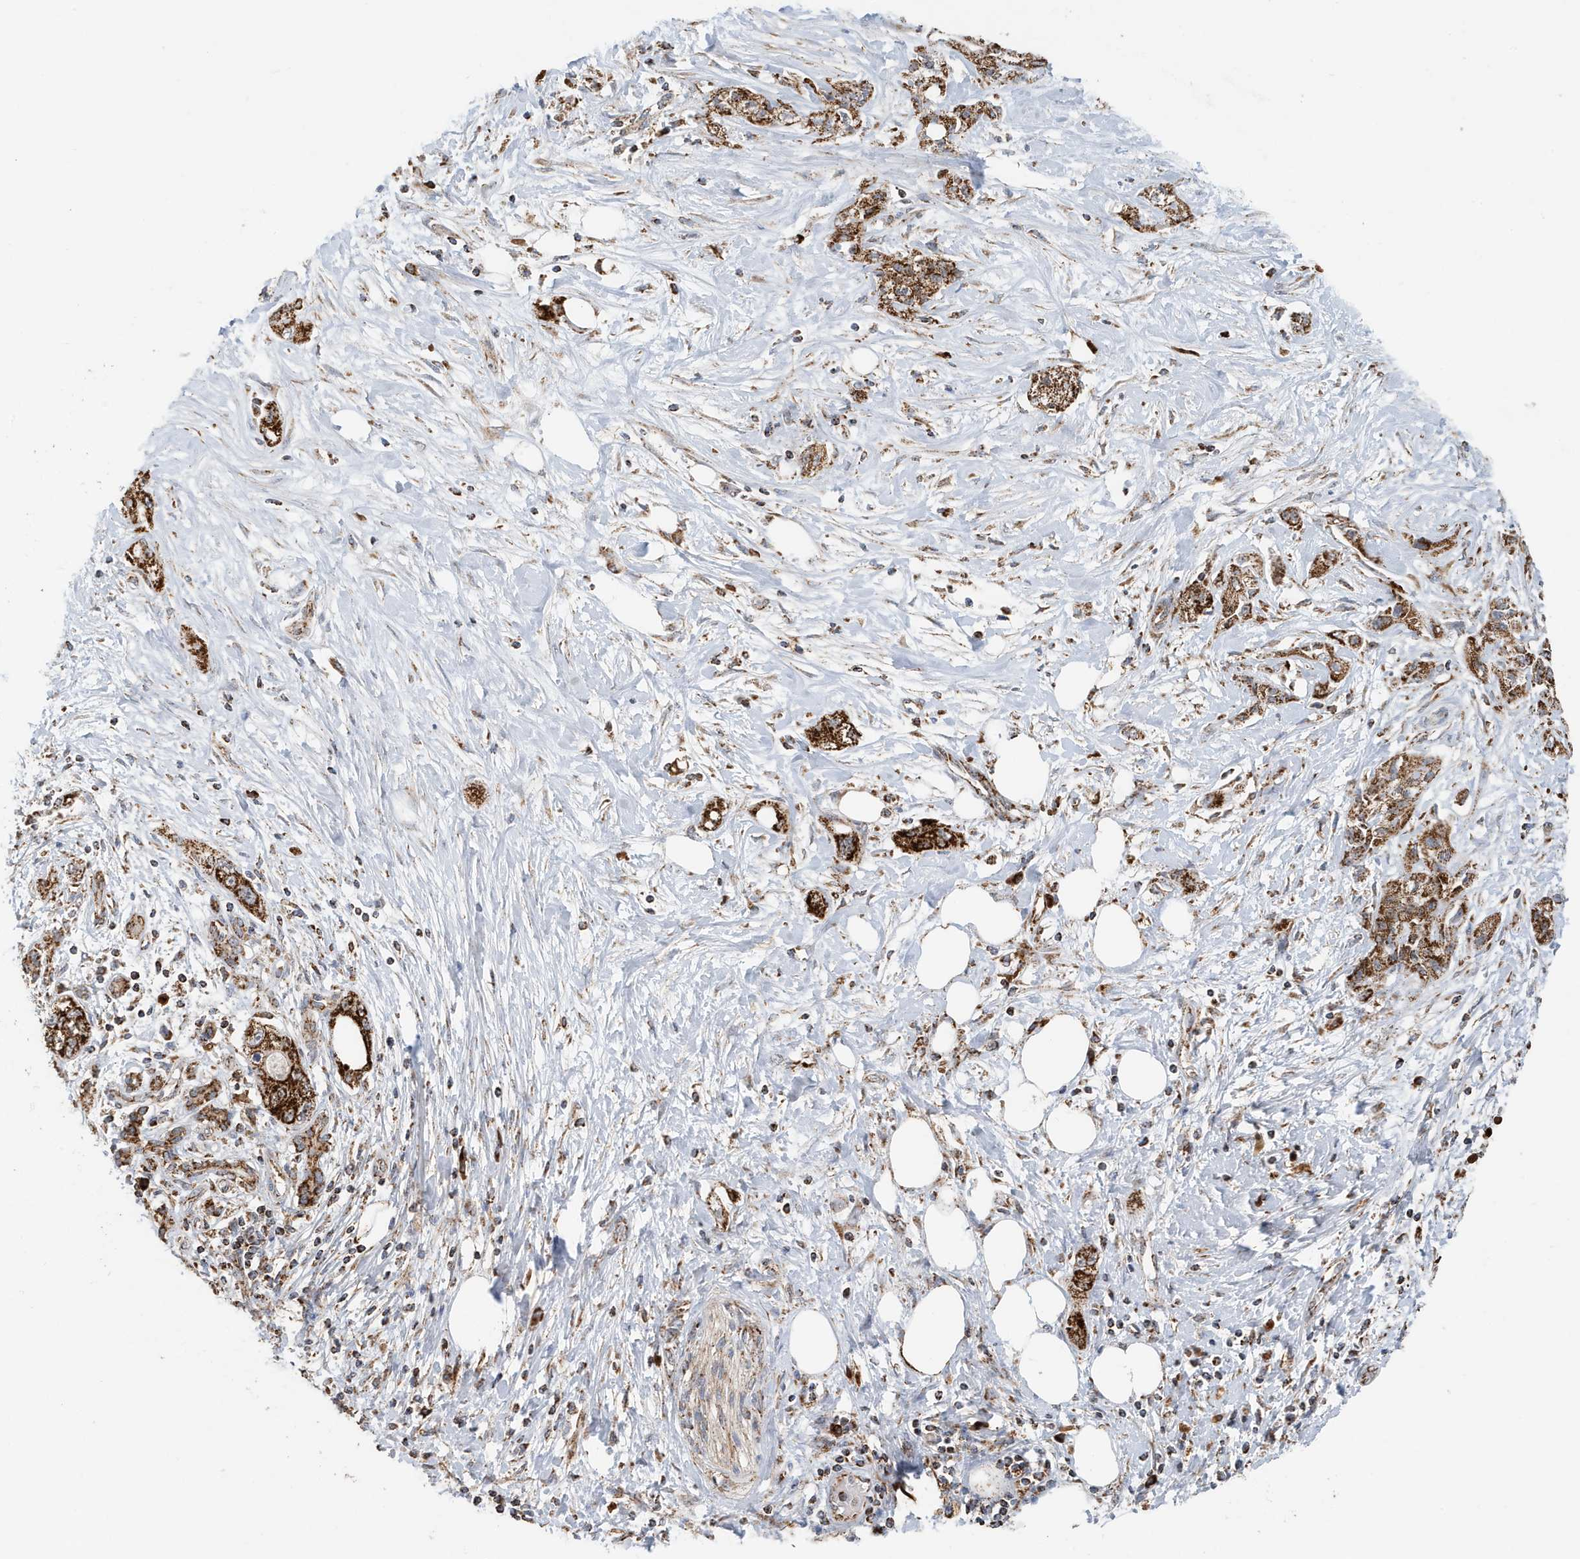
{"staining": {"intensity": "strong", "quantity": ">75%", "location": "cytoplasmic/membranous"}, "tissue": "pancreatic cancer", "cell_type": "Tumor cells", "image_type": "cancer", "snomed": [{"axis": "morphology", "description": "Adenocarcinoma, NOS"}, {"axis": "topography", "description": "Pancreas"}], "caption": "This photomicrograph reveals immunohistochemistry (IHC) staining of pancreatic cancer (adenocarcinoma), with high strong cytoplasmic/membranous expression in about >75% of tumor cells.", "gene": "MAN1A1", "patient": {"sex": "male", "age": 70}}